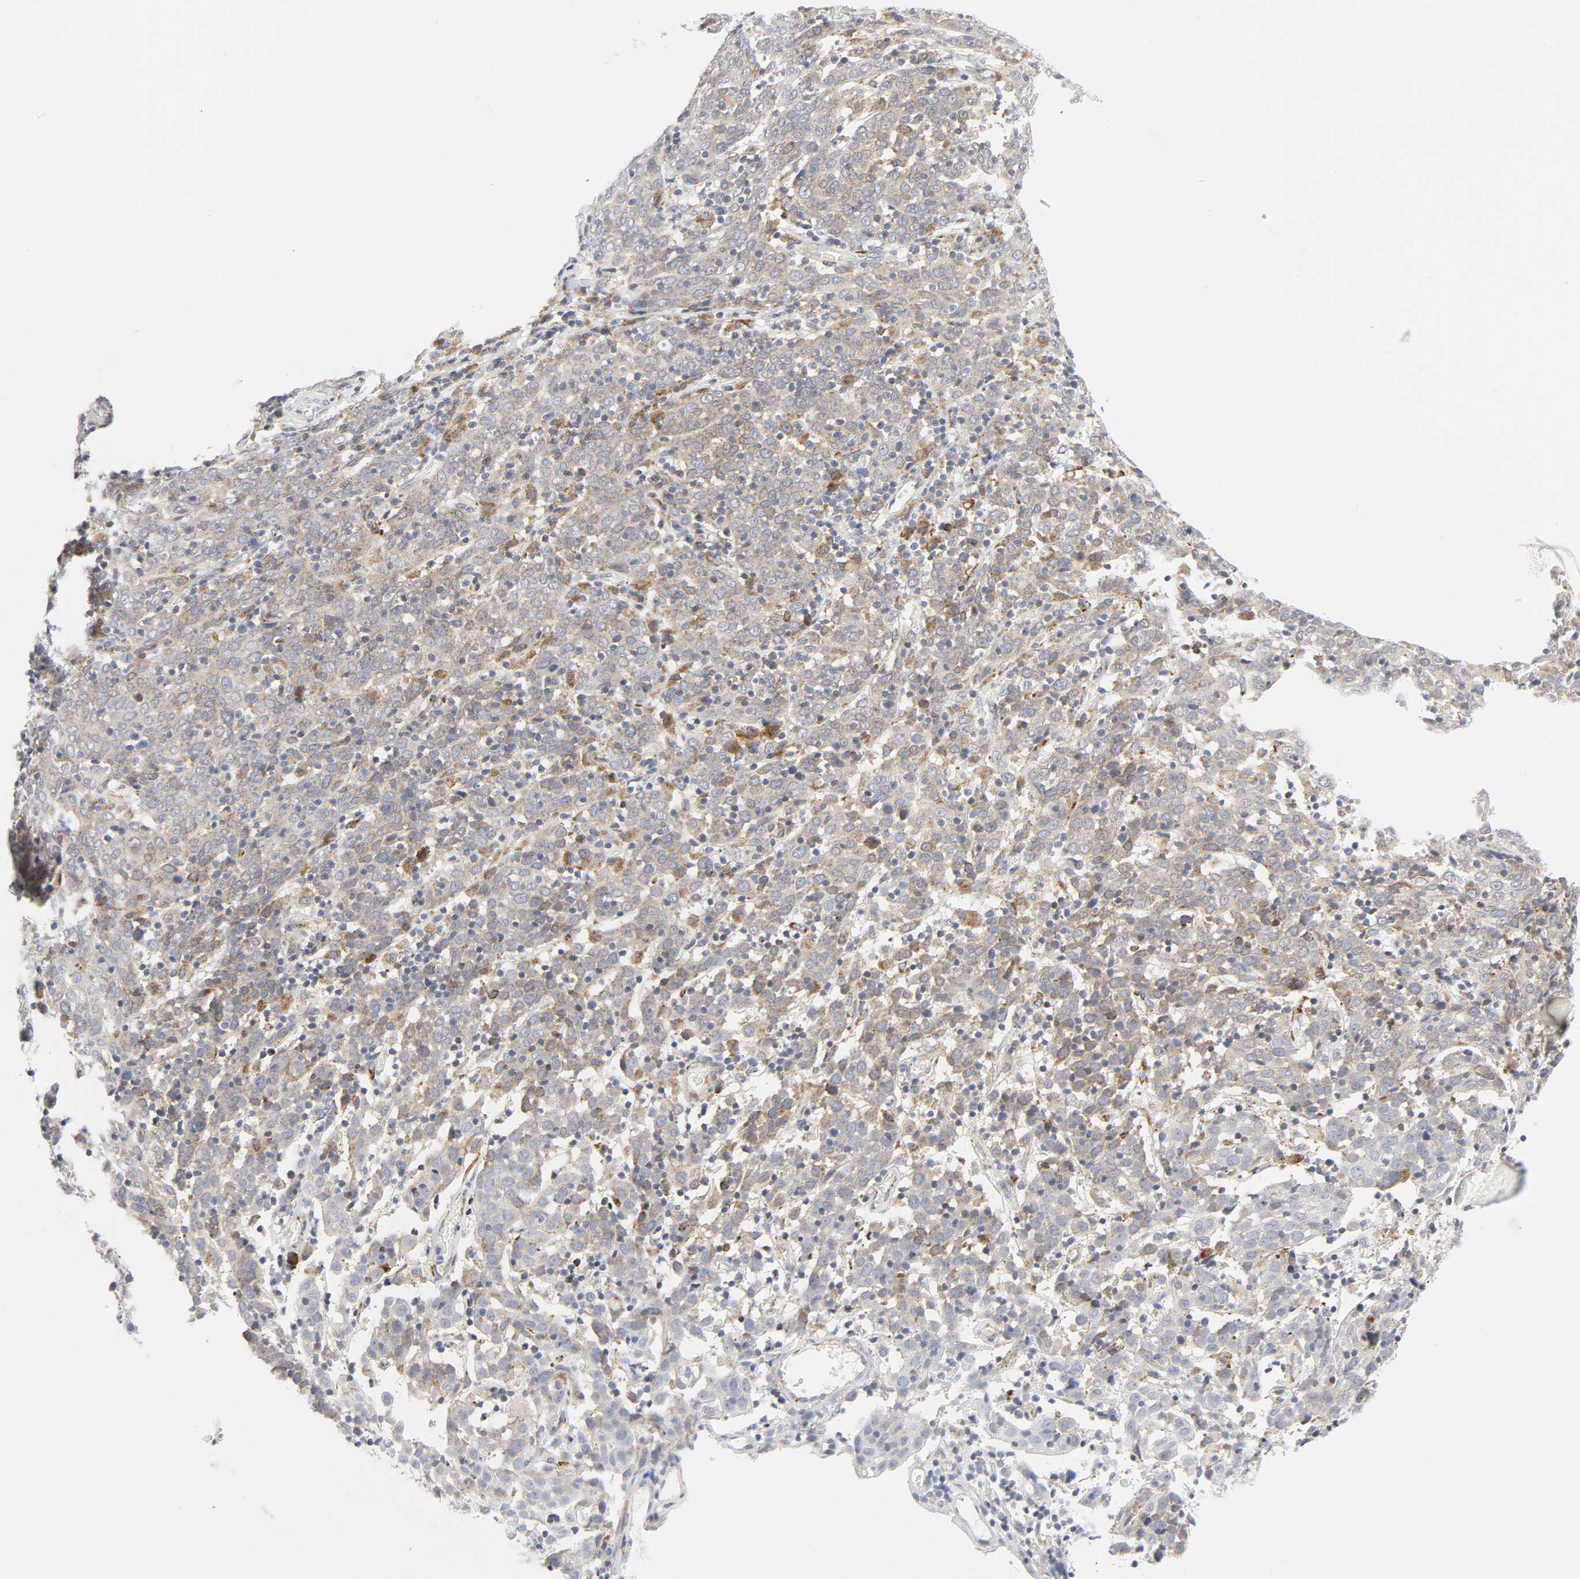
{"staining": {"intensity": "moderate", "quantity": ">75%", "location": "cytoplasmic/membranous"}, "tissue": "cervical cancer", "cell_type": "Tumor cells", "image_type": "cancer", "snomed": [{"axis": "morphology", "description": "Normal tissue, NOS"}, {"axis": "morphology", "description": "Squamous cell carcinoma, NOS"}, {"axis": "topography", "description": "Cervix"}], "caption": "Protein staining of squamous cell carcinoma (cervical) tissue reveals moderate cytoplasmic/membranous staining in approximately >75% of tumor cells.", "gene": "LRP6", "patient": {"sex": "female", "age": 67}}